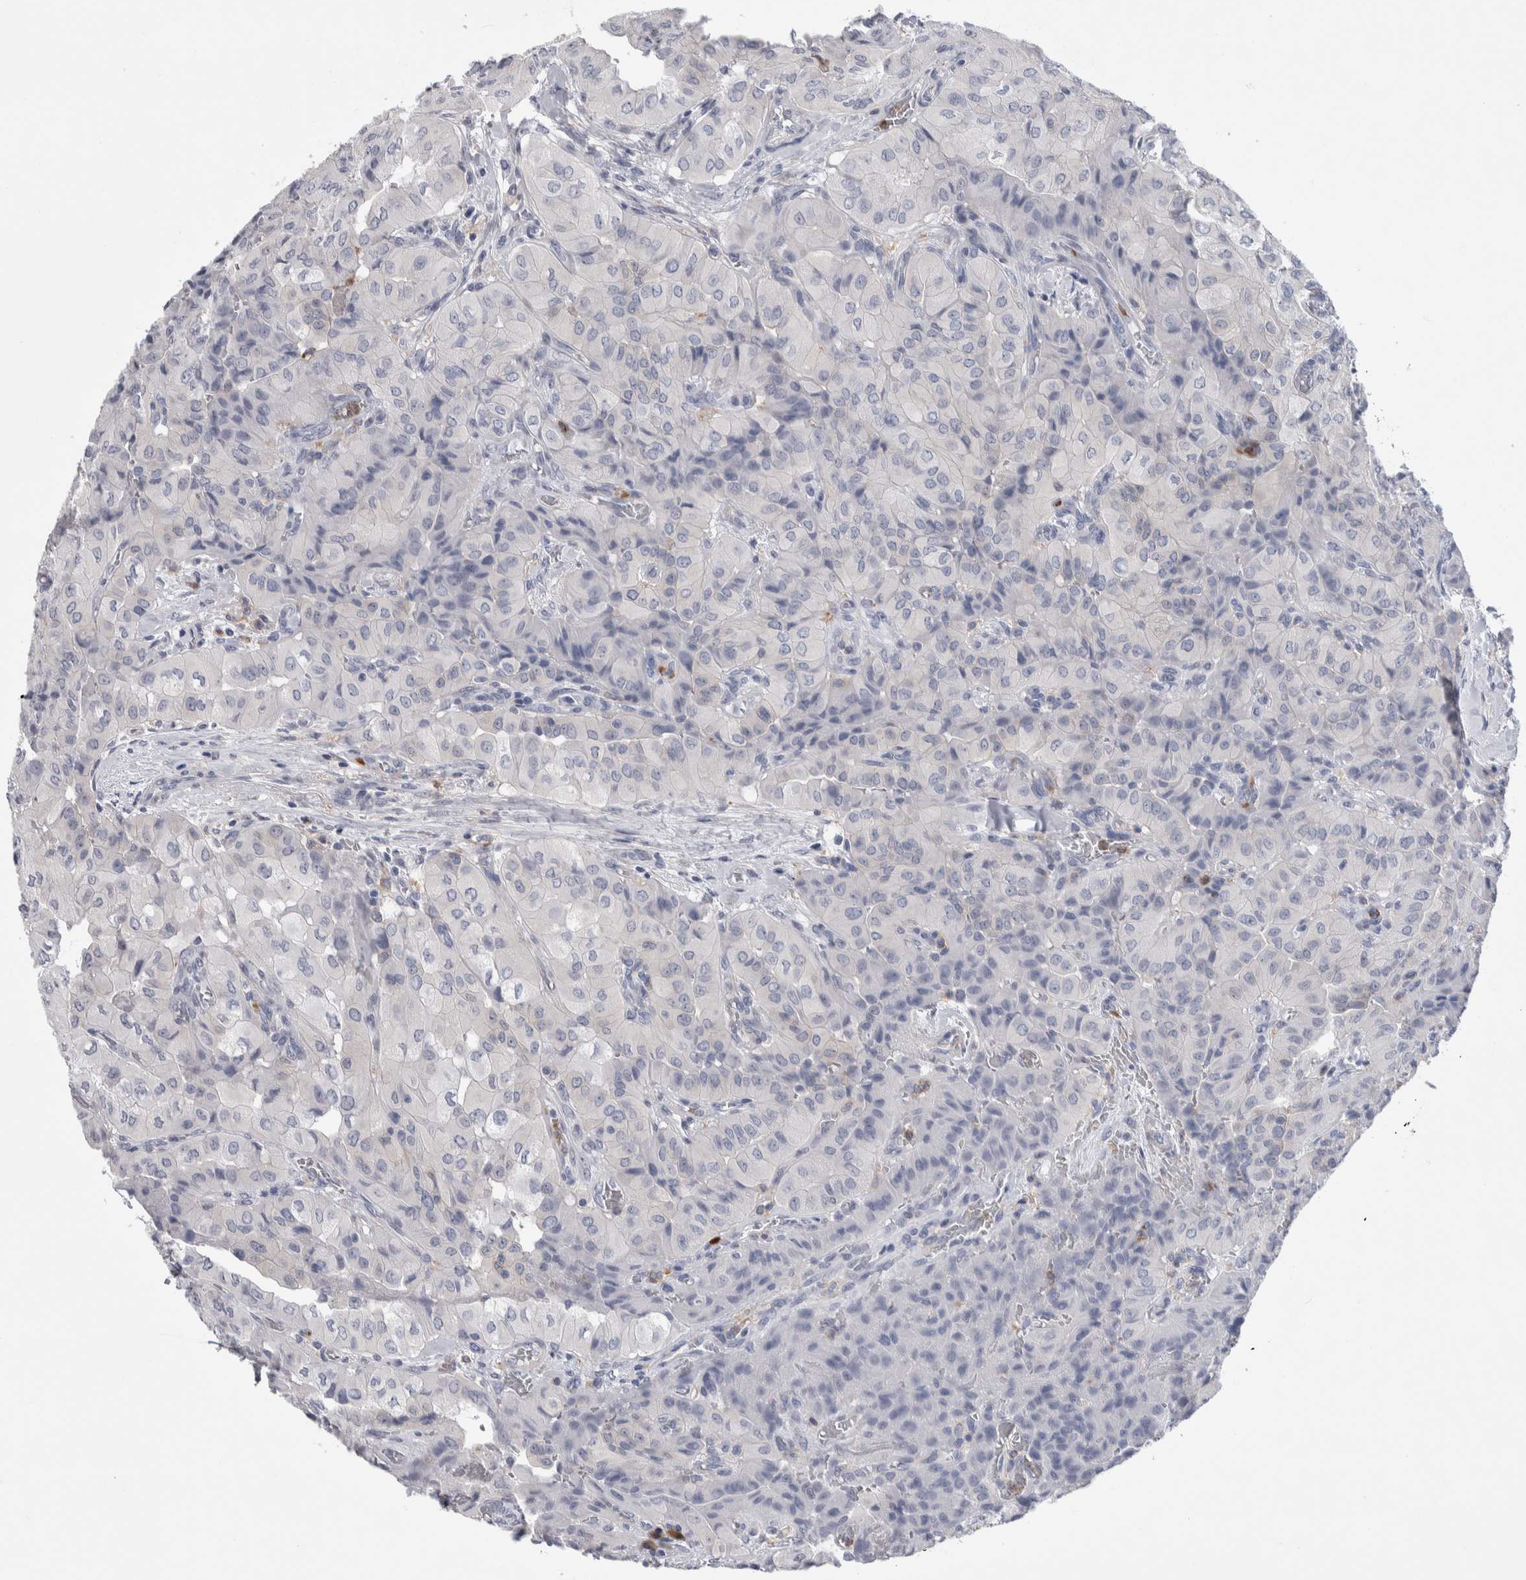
{"staining": {"intensity": "negative", "quantity": "none", "location": "none"}, "tissue": "thyroid cancer", "cell_type": "Tumor cells", "image_type": "cancer", "snomed": [{"axis": "morphology", "description": "Papillary adenocarcinoma, NOS"}, {"axis": "topography", "description": "Thyroid gland"}], "caption": "IHC micrograph of neoplastic tissue: human thyroid papillary adenocarcinoma stained with DAB (3,3'-diaminobenzidine) exhibits no significant protein staining in tumor cells. The staining is performed using DAB brown chromogen with nuclei counter-stained in using hematoxylin.", "gene": "LURAP1L", "patient": {"sex": "female", "age": 59}}